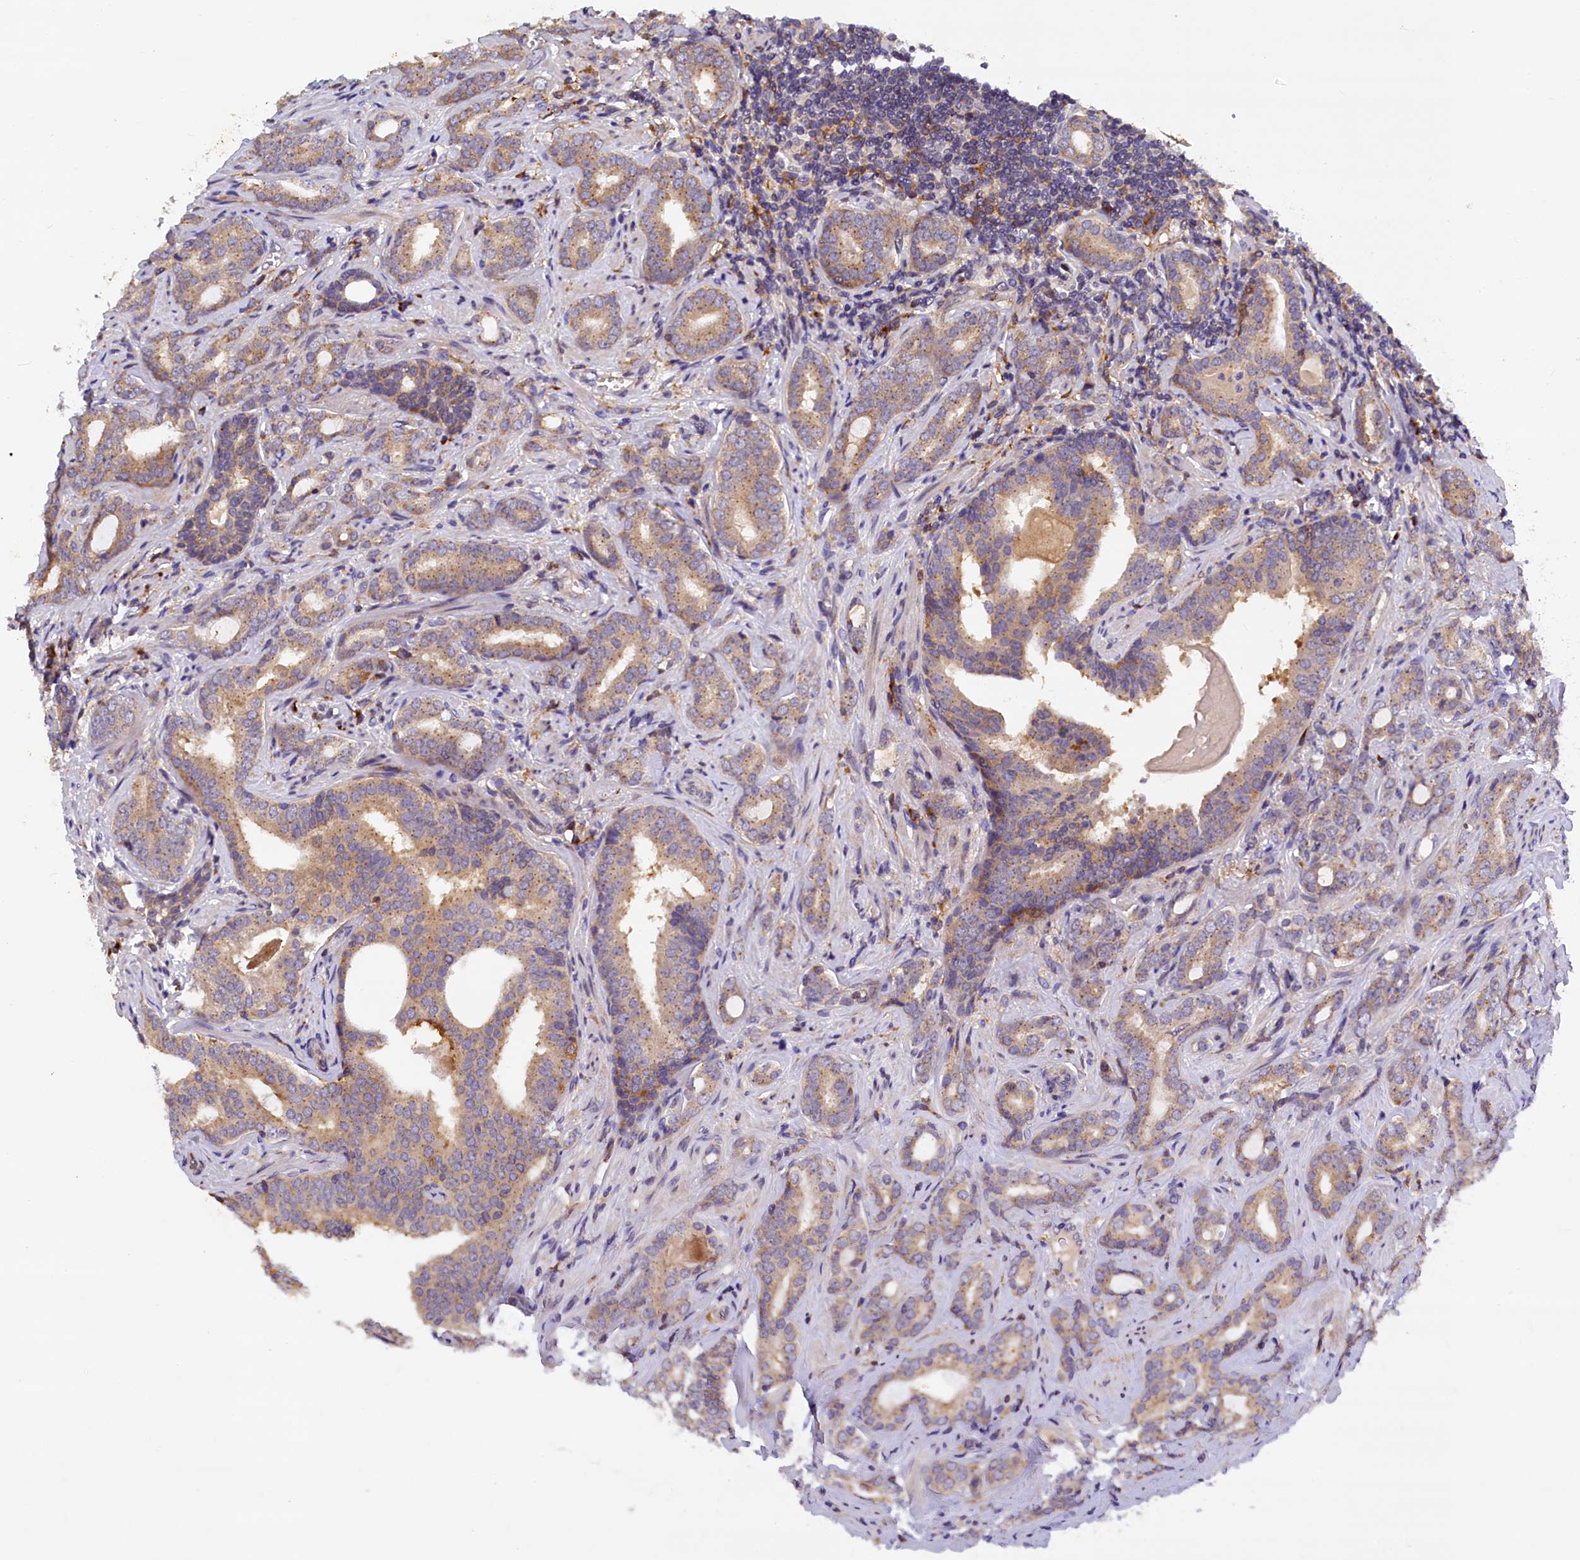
{"staining": {"intensity": "weak", "quantity": ">75%", "location": "cytoplasmic/membranous"}, "tissue": "prostate cancer", "cell_type": "Tumor cells", "image_type": "cancer", "snomed": [{"axis": "morphology", "description": "Adenocarcinoma, High grade"}, {"axis": "topography", "description": "Prostate"}], "caption": "A brown stain highlights weak cytoplasmic/membranous staining of a protein in prostate cancer tumor cells.", "gene": "NAIP", "patient": {"sex": "male", "age": 63}}